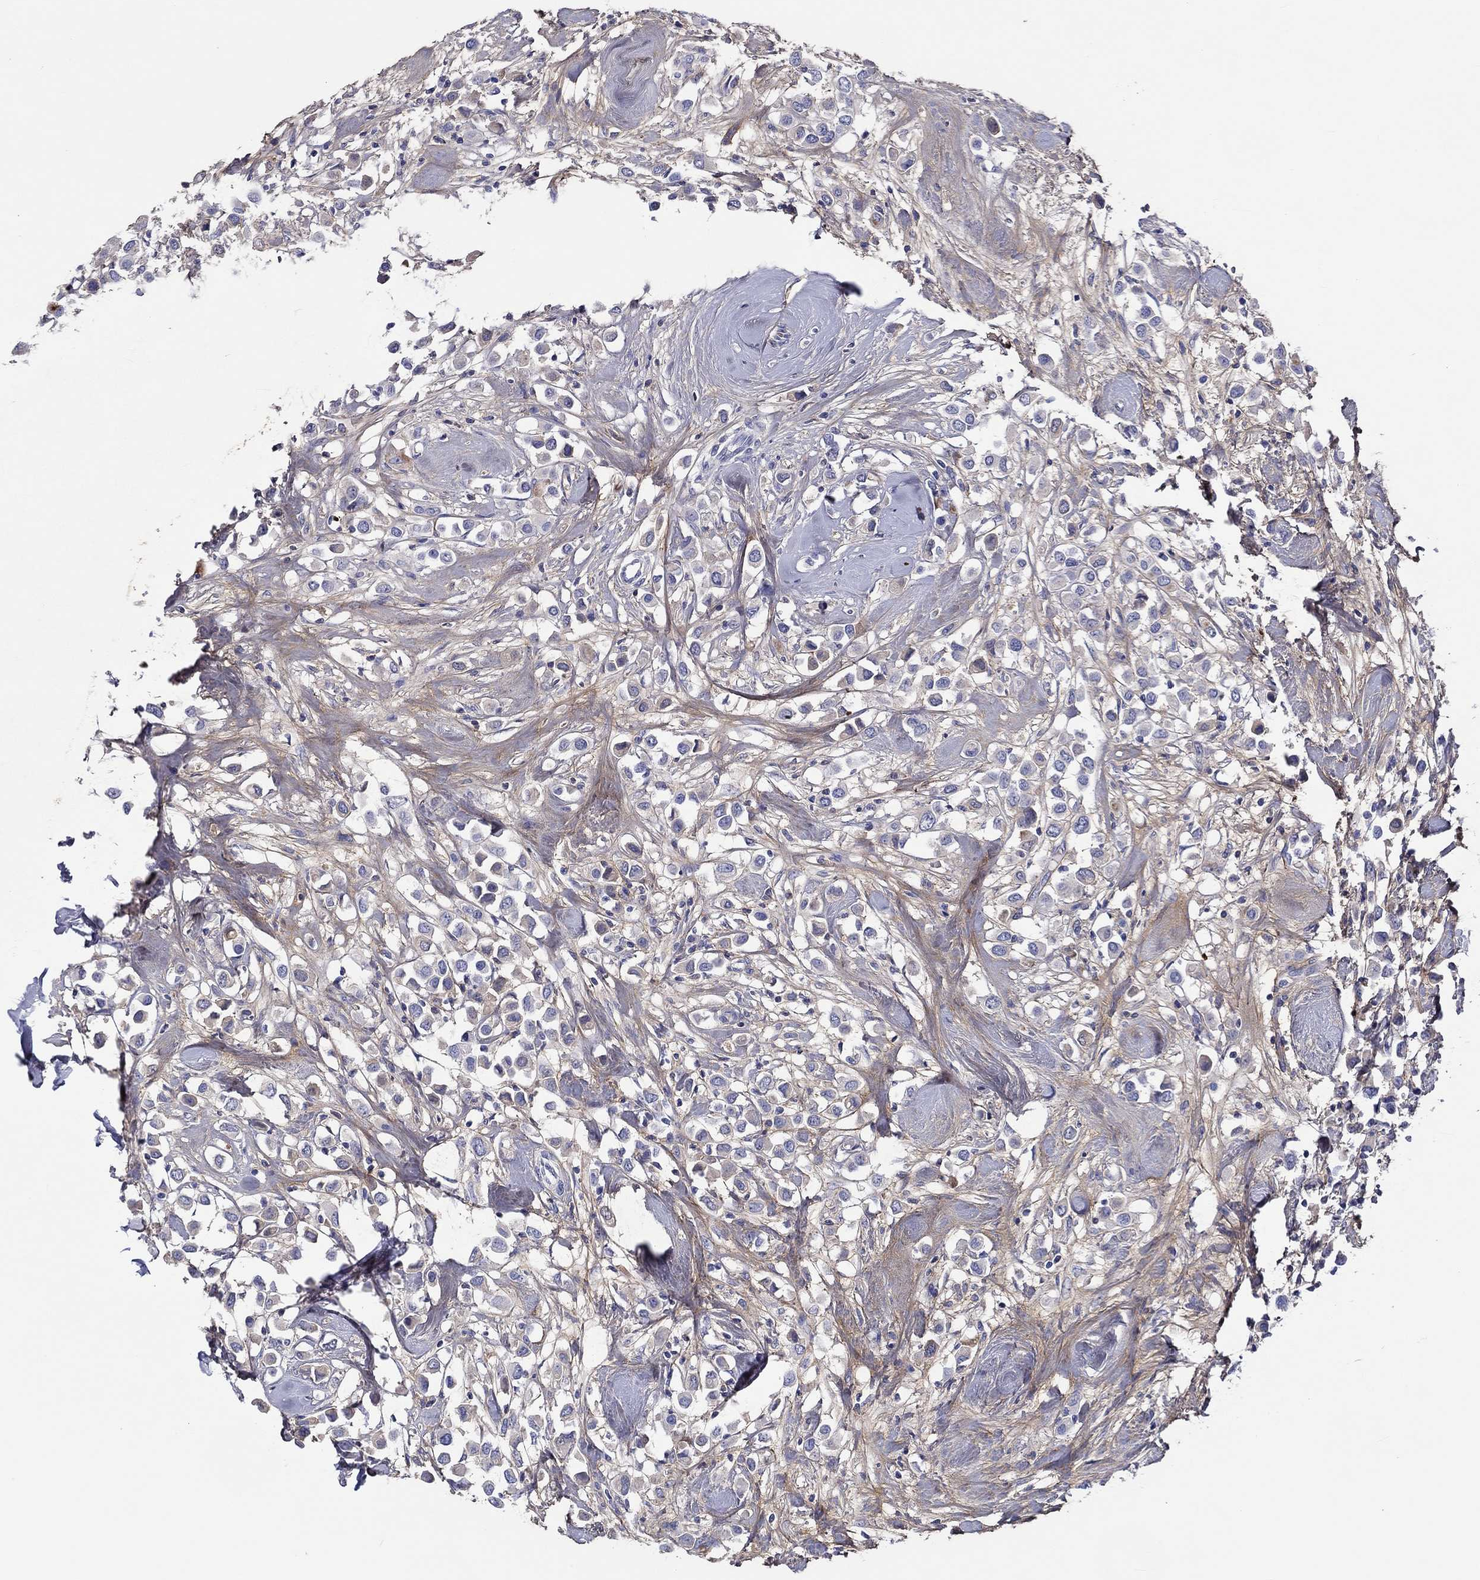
{"staining": {"intensity": "strong", "quantity": "<25%", "location": "cytoplasmic/membranous"}, "tissue": "breast cancer", "cell_type": "Tumor cells", "image_type": "cancer", "snomed": [{"axis": "morphology", "description": "Duct carcinoma"}, {"axis": "topography", "description": "Breast"}], "caption": "DAB immunohistochemical staining of invasive ductal carcinoma (breast) shows strong cytoplasmic/membranous protein positivity in approximately <25% of tumor cells.", "gene": "TGFBI", "patient": {"sex": "female", "age": 61}}